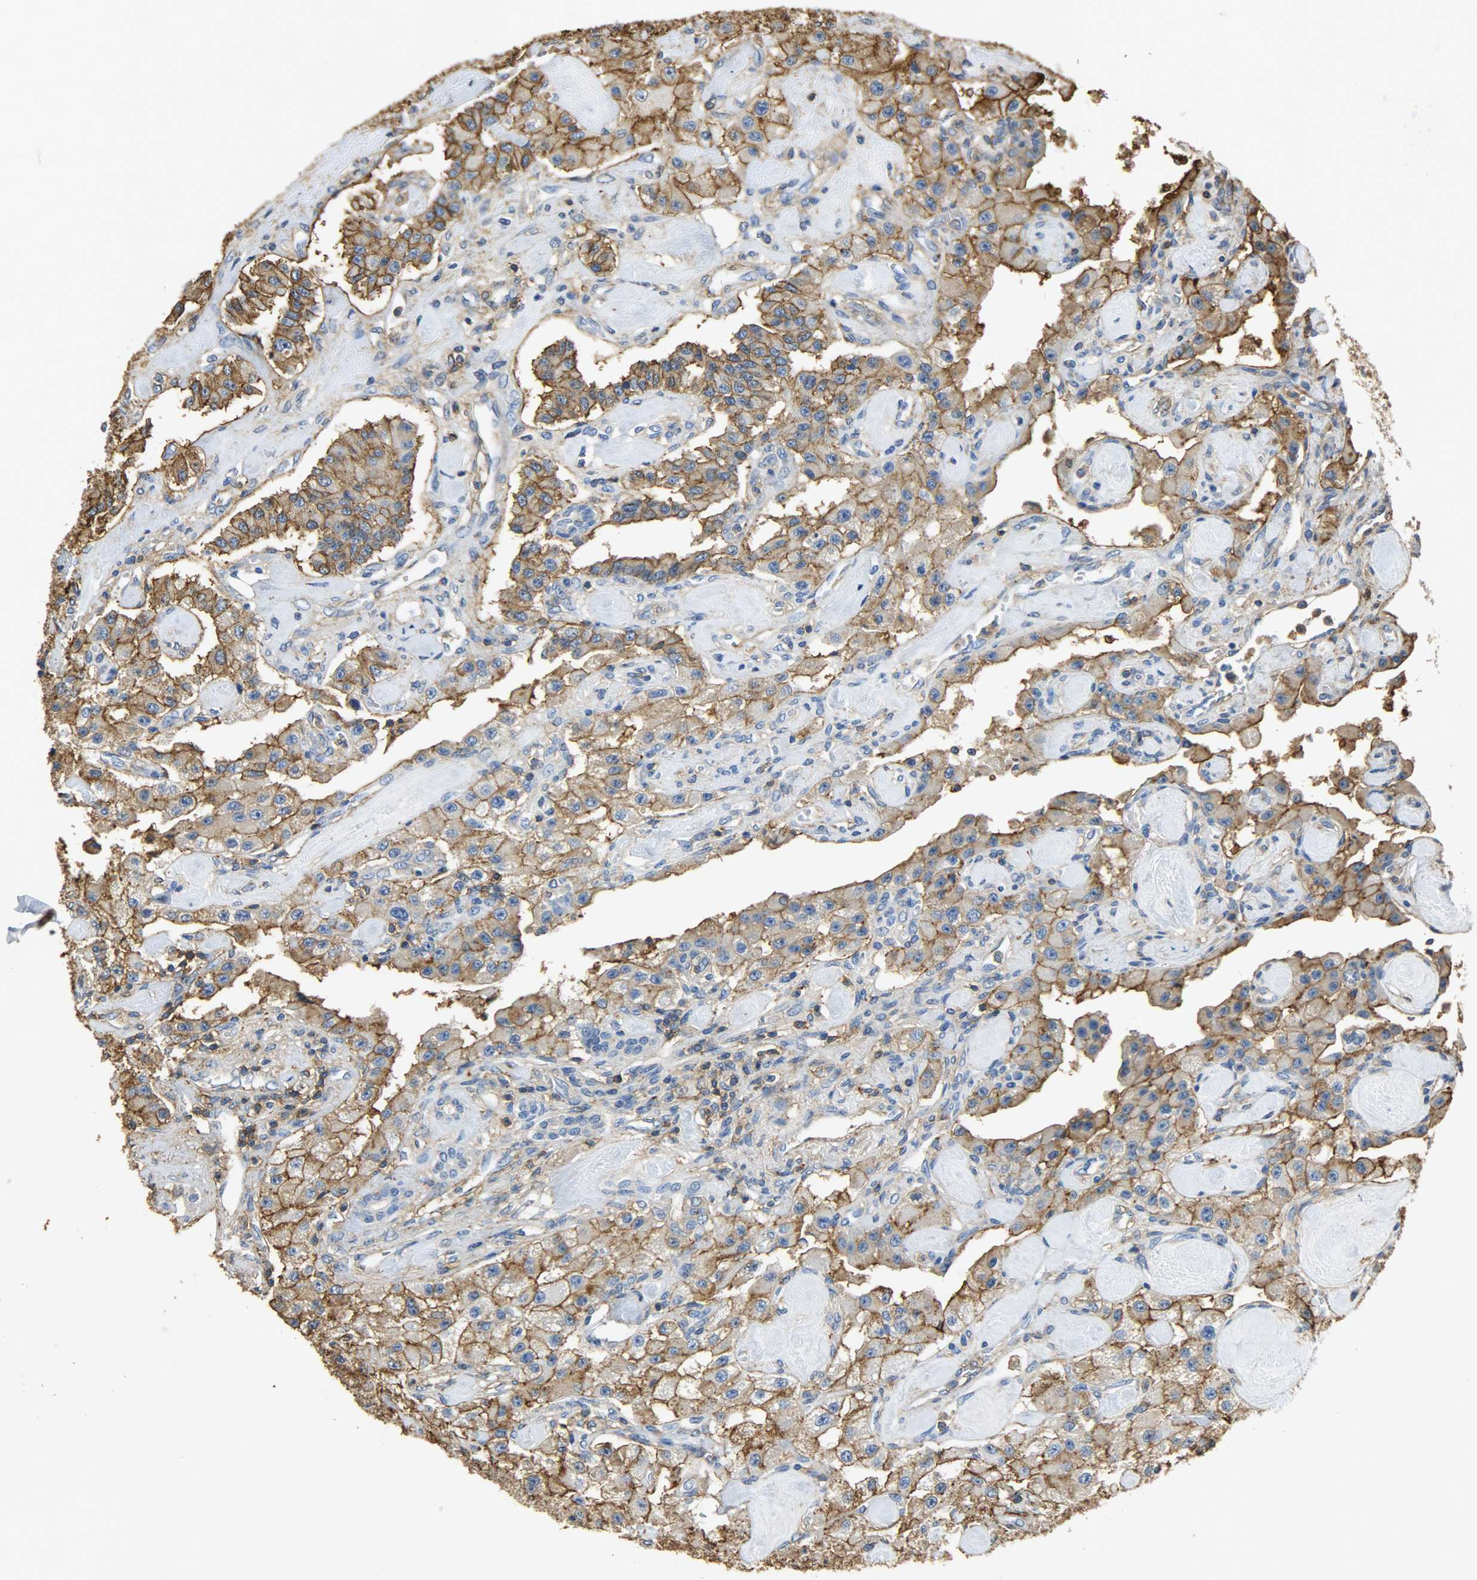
{"staining": {"intensity": "strong", "quantity": ">75%", "location": "cytoplasmic/membranous"}, "tissue": "carcinoid", "cell_type": "Tumor cells", "image_type": "cancer", "snomed": [{"axis": "morphology", "description": "Carcinoid, malignant, NOS"}, {"axis": "topography", "description": "Pancreas"}], "caption": "Malignant carcinoid tissue displays strong cytoplasmic/membranous expression in about >75% of tumor cells, visualized by immunohistochemistry. Nuclei are stained in blue.", "gene": "ANXA6", "patient": {"sex": "male", "age": 41}}